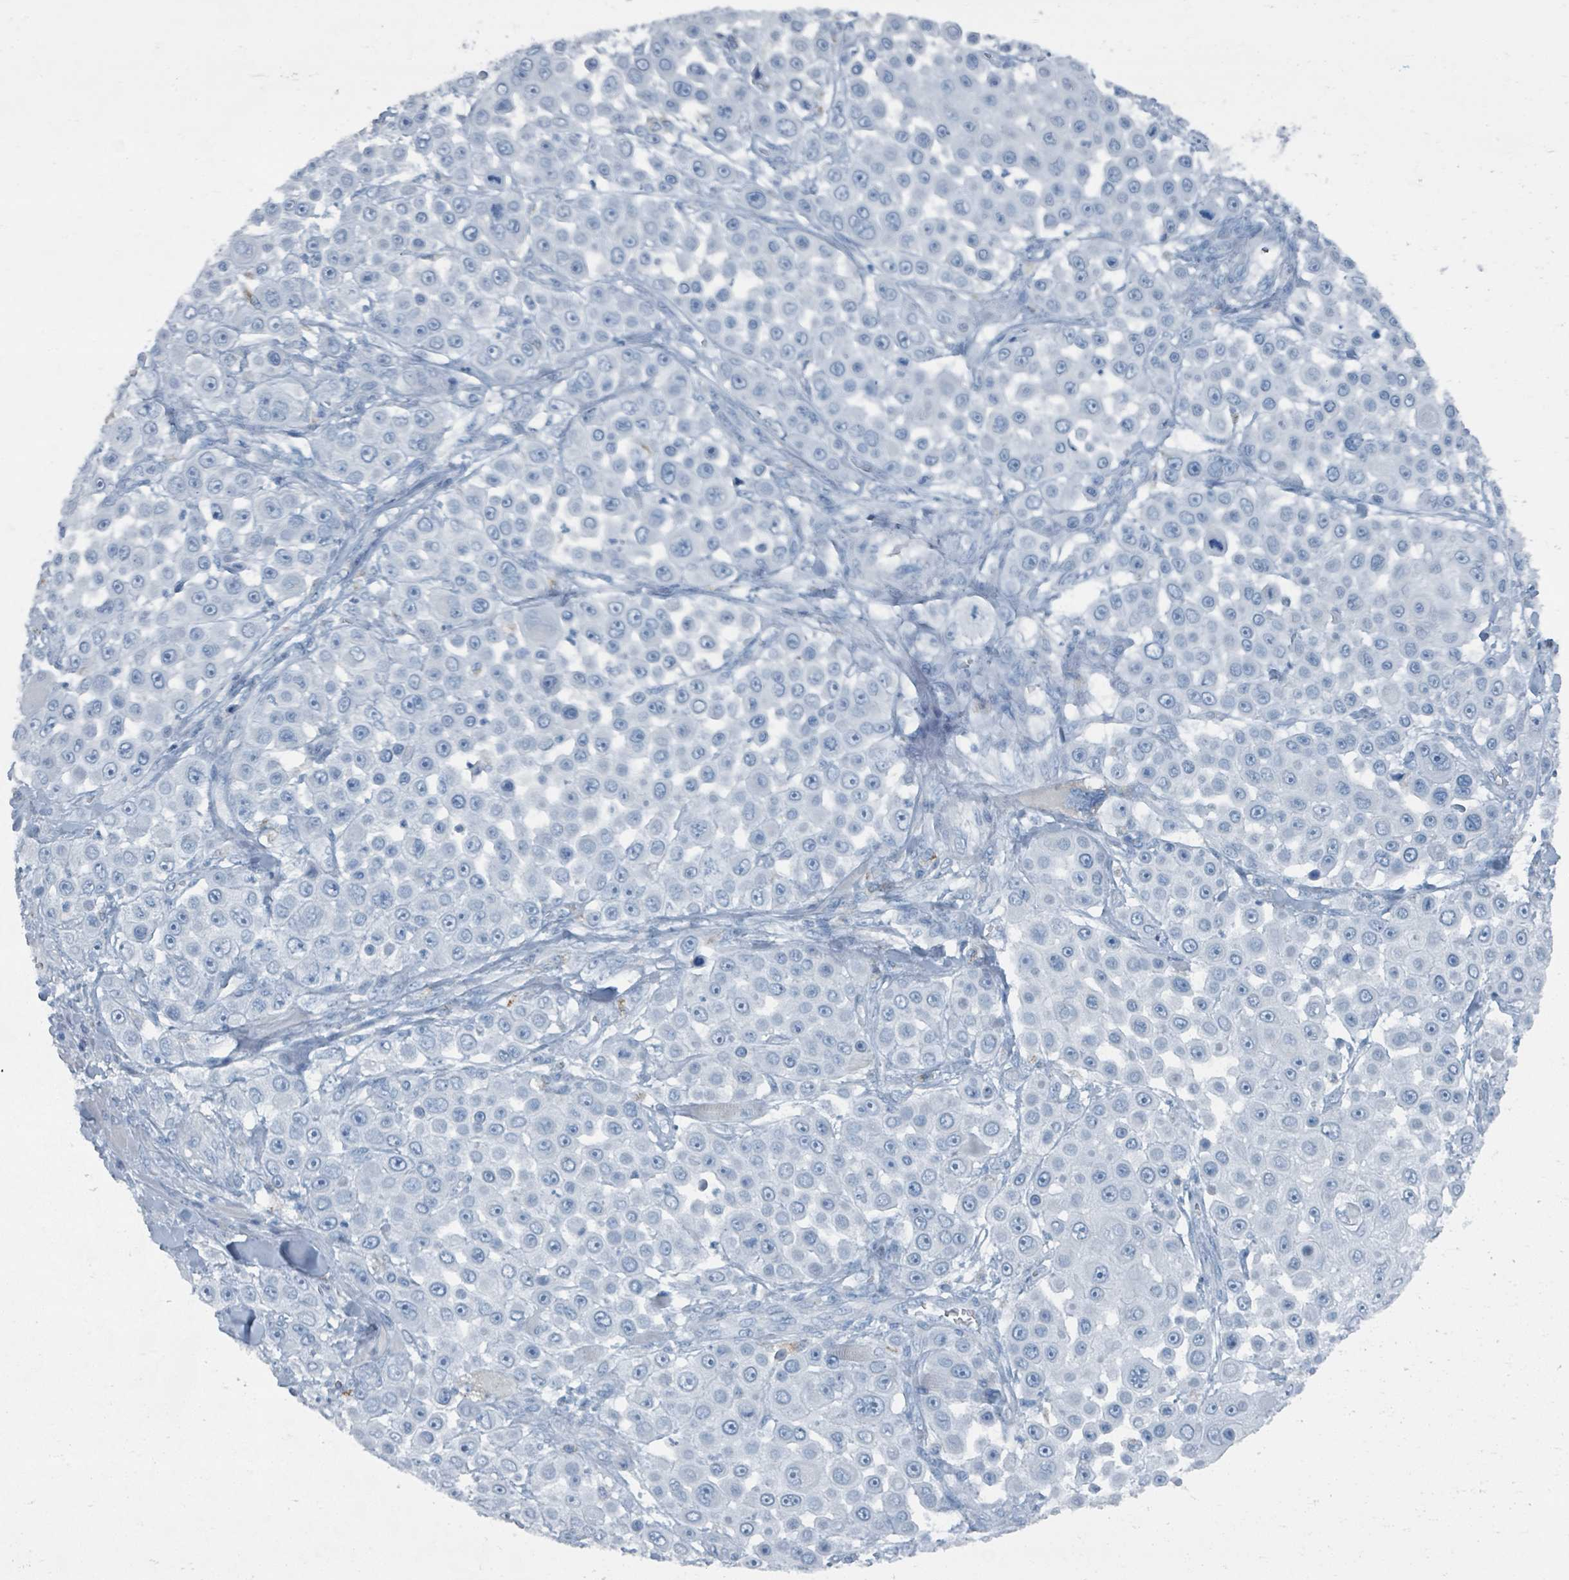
{"staining": {"intensity": "negative", "quantity": "none", "location": "none"}, "tissue": "skin cancer", "cell_type": "Tumor cells", "image_type": "cancer", "snomed": [{"axis": "morphology", "description": "Squamous cell carcinoma, NOS"}, {"axis": "topography", "description": "Skin"}], "caption": "This photomicrograph is of skin cancer (squamous cell carcinoma) stained with IHC to label a protein in brown with the nuclei are counter-stained blue. There is no expression in tumor cells.", "gene": "GAMT", "patient": {"sex": "male", "age": 67}}